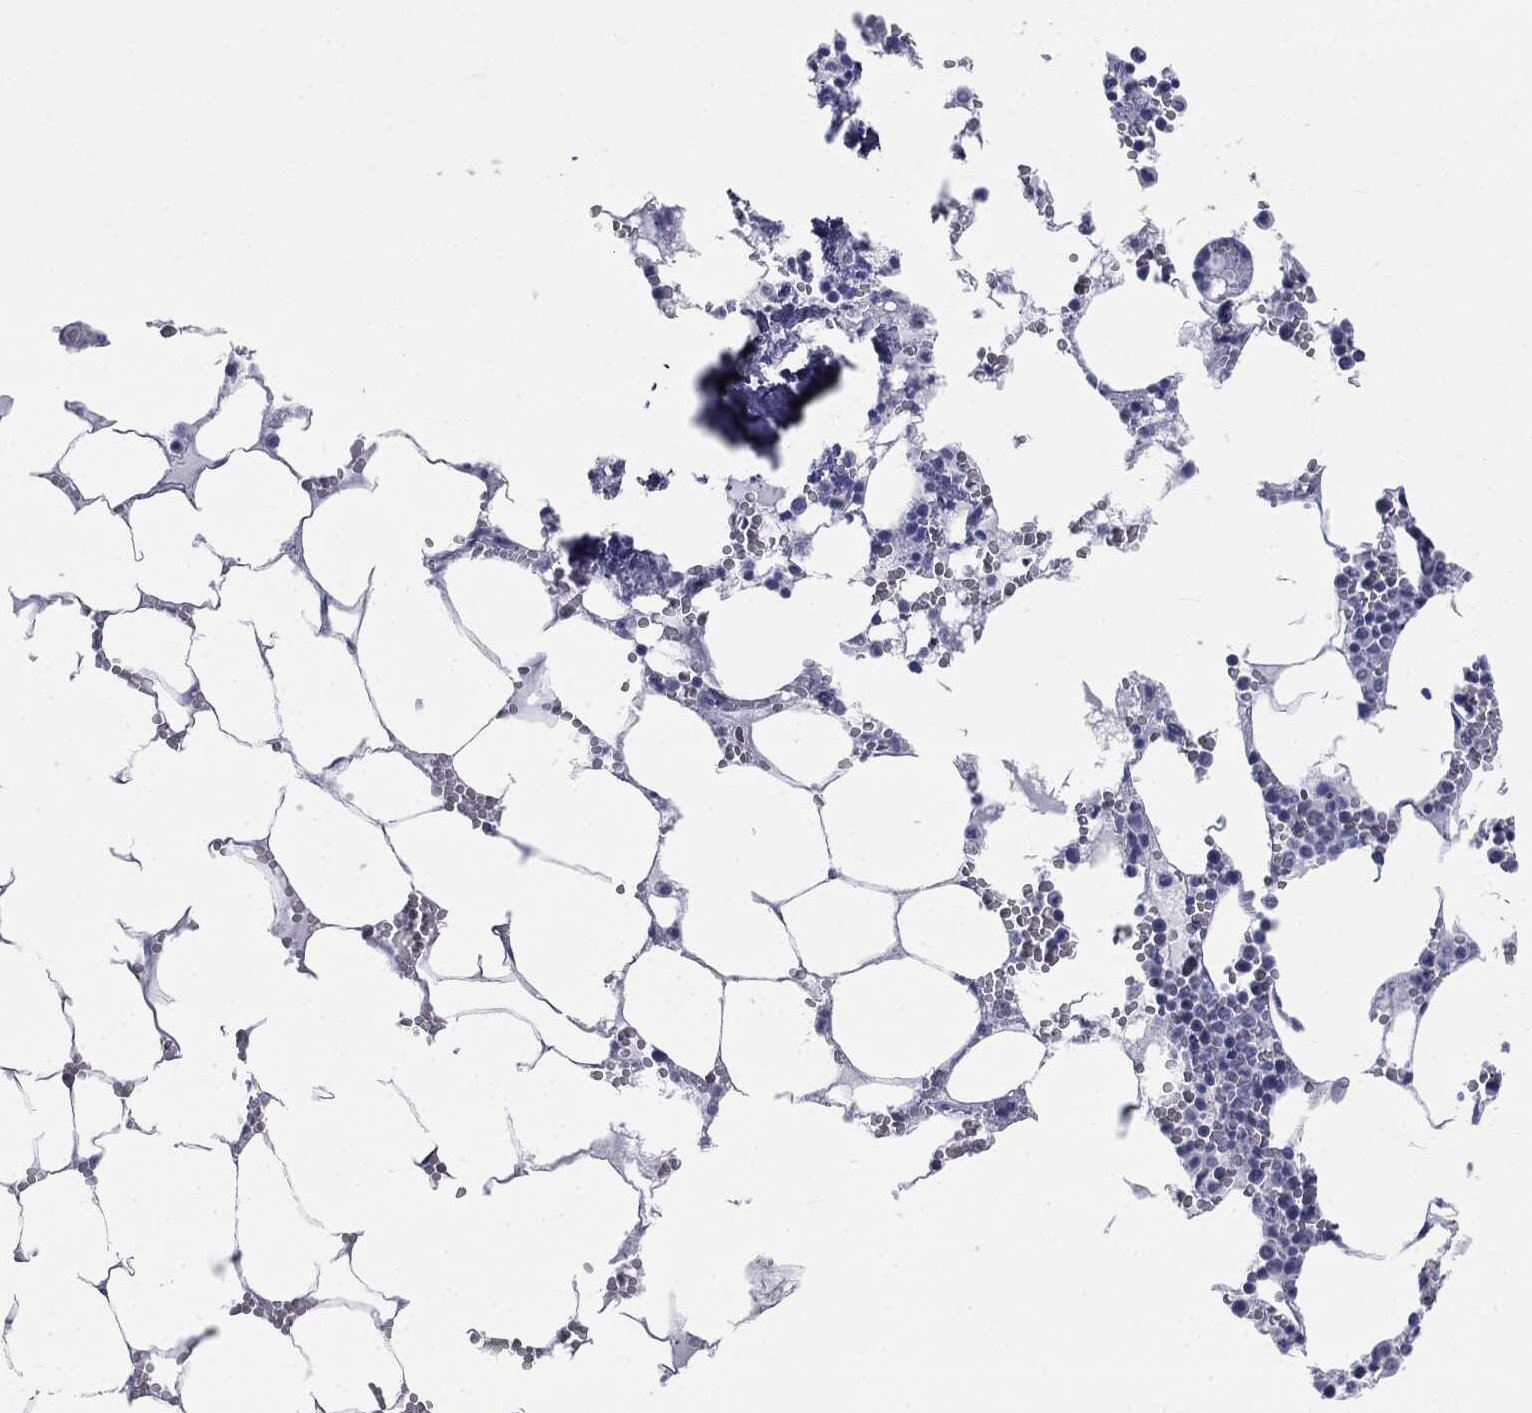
{"staining": {"intensity": "negative", "quantity": "none", "location": "none"}, "tissue": "bone marrow", "cell_type": "Hematopoietic cells", "image_type": "normal", "snomed": [{"axis": "morphology", "description": "Normal tissue, NOS"}, {"axis": "topography", "description": "Bone marrow"}], "caption": "An image of bone marrow stained for a protein reveals no brown staining in hematopoietic cells. Brightfield microscopy of immunohistochemistry (IHC) stained with DAB (brown) and hematoxylin (blue), captured at high magnification.", "gene": "ATP2A1", "patient": {"sex": "female", "age": 64}}